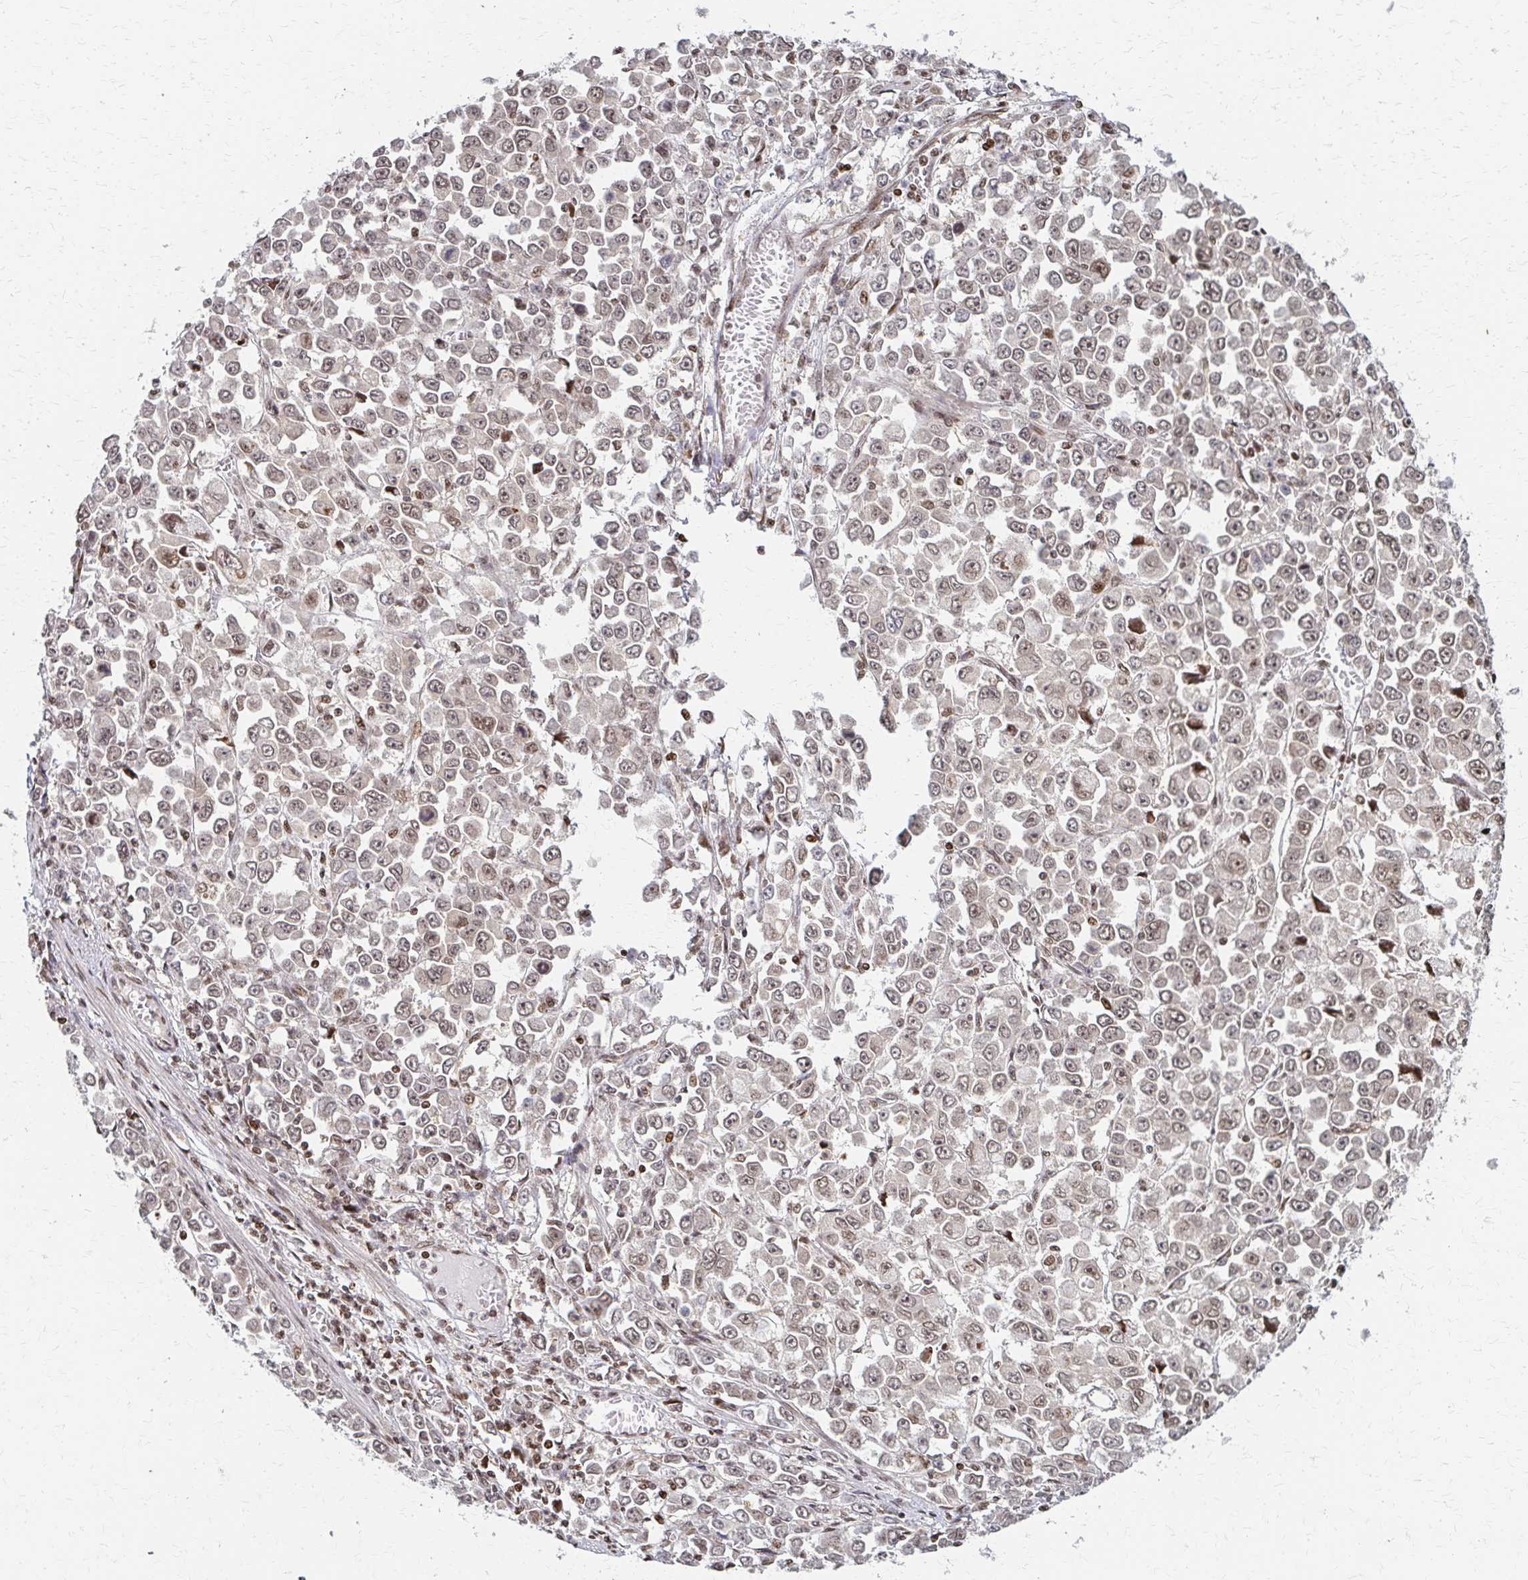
{"staining": {"intensity": "weak", "quantity": "25%-75%", "location": "nuclear"}, "tissue": "stomach cancer", "cell_type": "Tumor cells", "image_type": "cancer", "snomed": [{"axis": "morphology", "description": "Adenocarcinoma, NOS"}, {"axis": "topography", "description": "Stomach, upper"}], "caption": "Immunohistochemistry (IHC) histopathology image of neoplastic tissue: human stomach cancer stained using immunohistochemistry shows low levels of weak protein expression localized specifically in the nuclear of tumor cells, appearing as a nuclear brown color.", "gene": "PSMD7", "patient": {"sex": "male", "age": 70}}